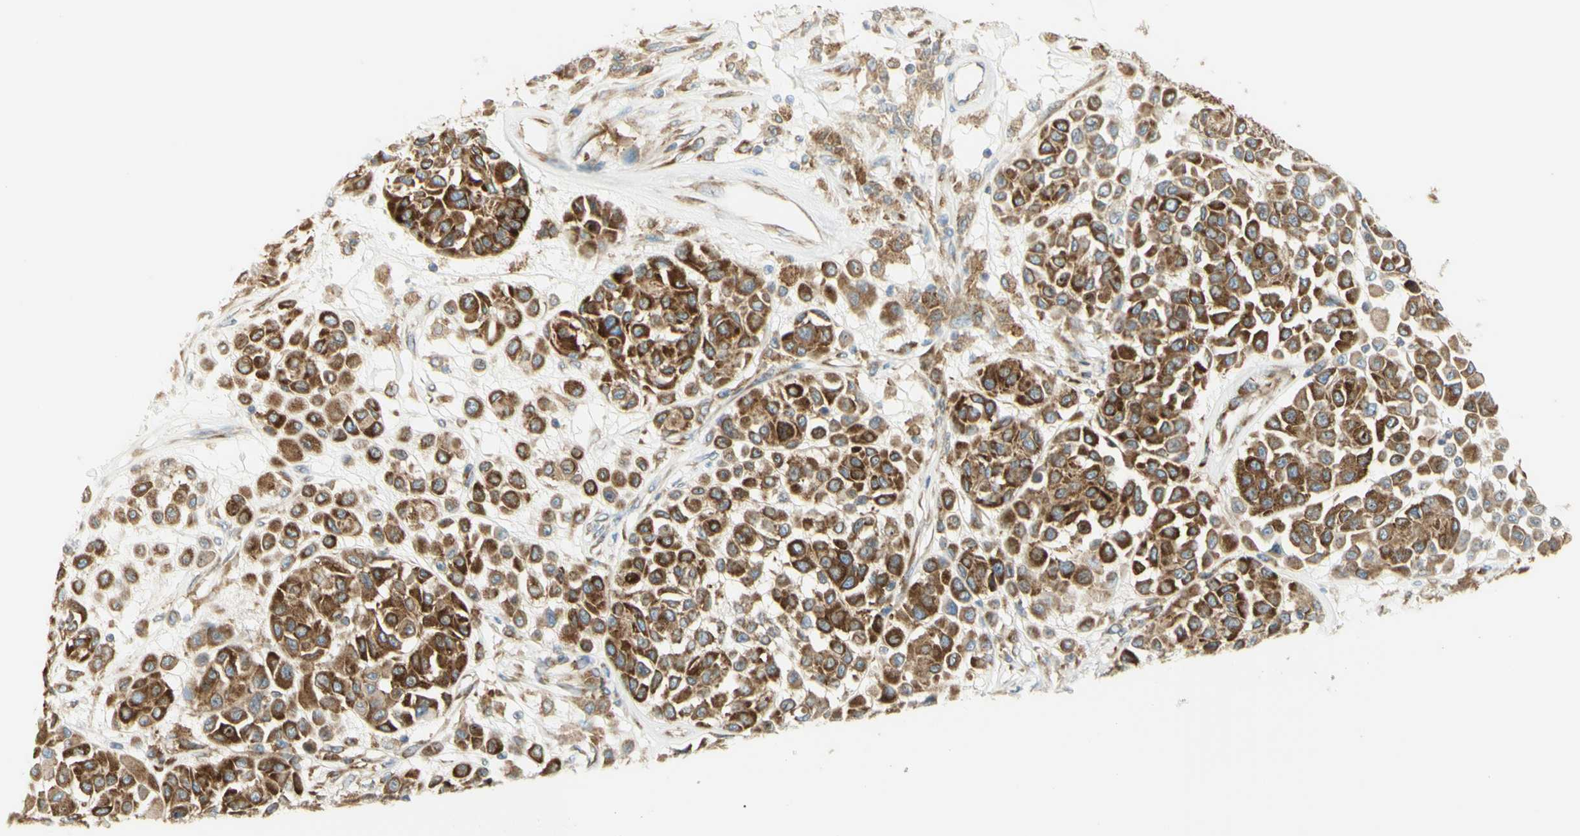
{"staining": {"intensity": "strong", "quantity": ">75%", "location": "cytoplasmic/membranous"}, "tissue": "melanoma", "cell_type": "Tumor cells", "image_type": "cancer", "snomed": [{"axis": "morphology", "description": "Malignant melanoma, Metastatic site"}, {"axis": "topography", "description": "Soft tissue"}], "caption": "A histopathology image showing strong cytoplasmic/membranous expression in approximately >75% of tumor cells in melanoma, as visualized by brown immunohistochemical staining.", "gene": "MANF", "patient": {"sex": "male", "age": 41}}